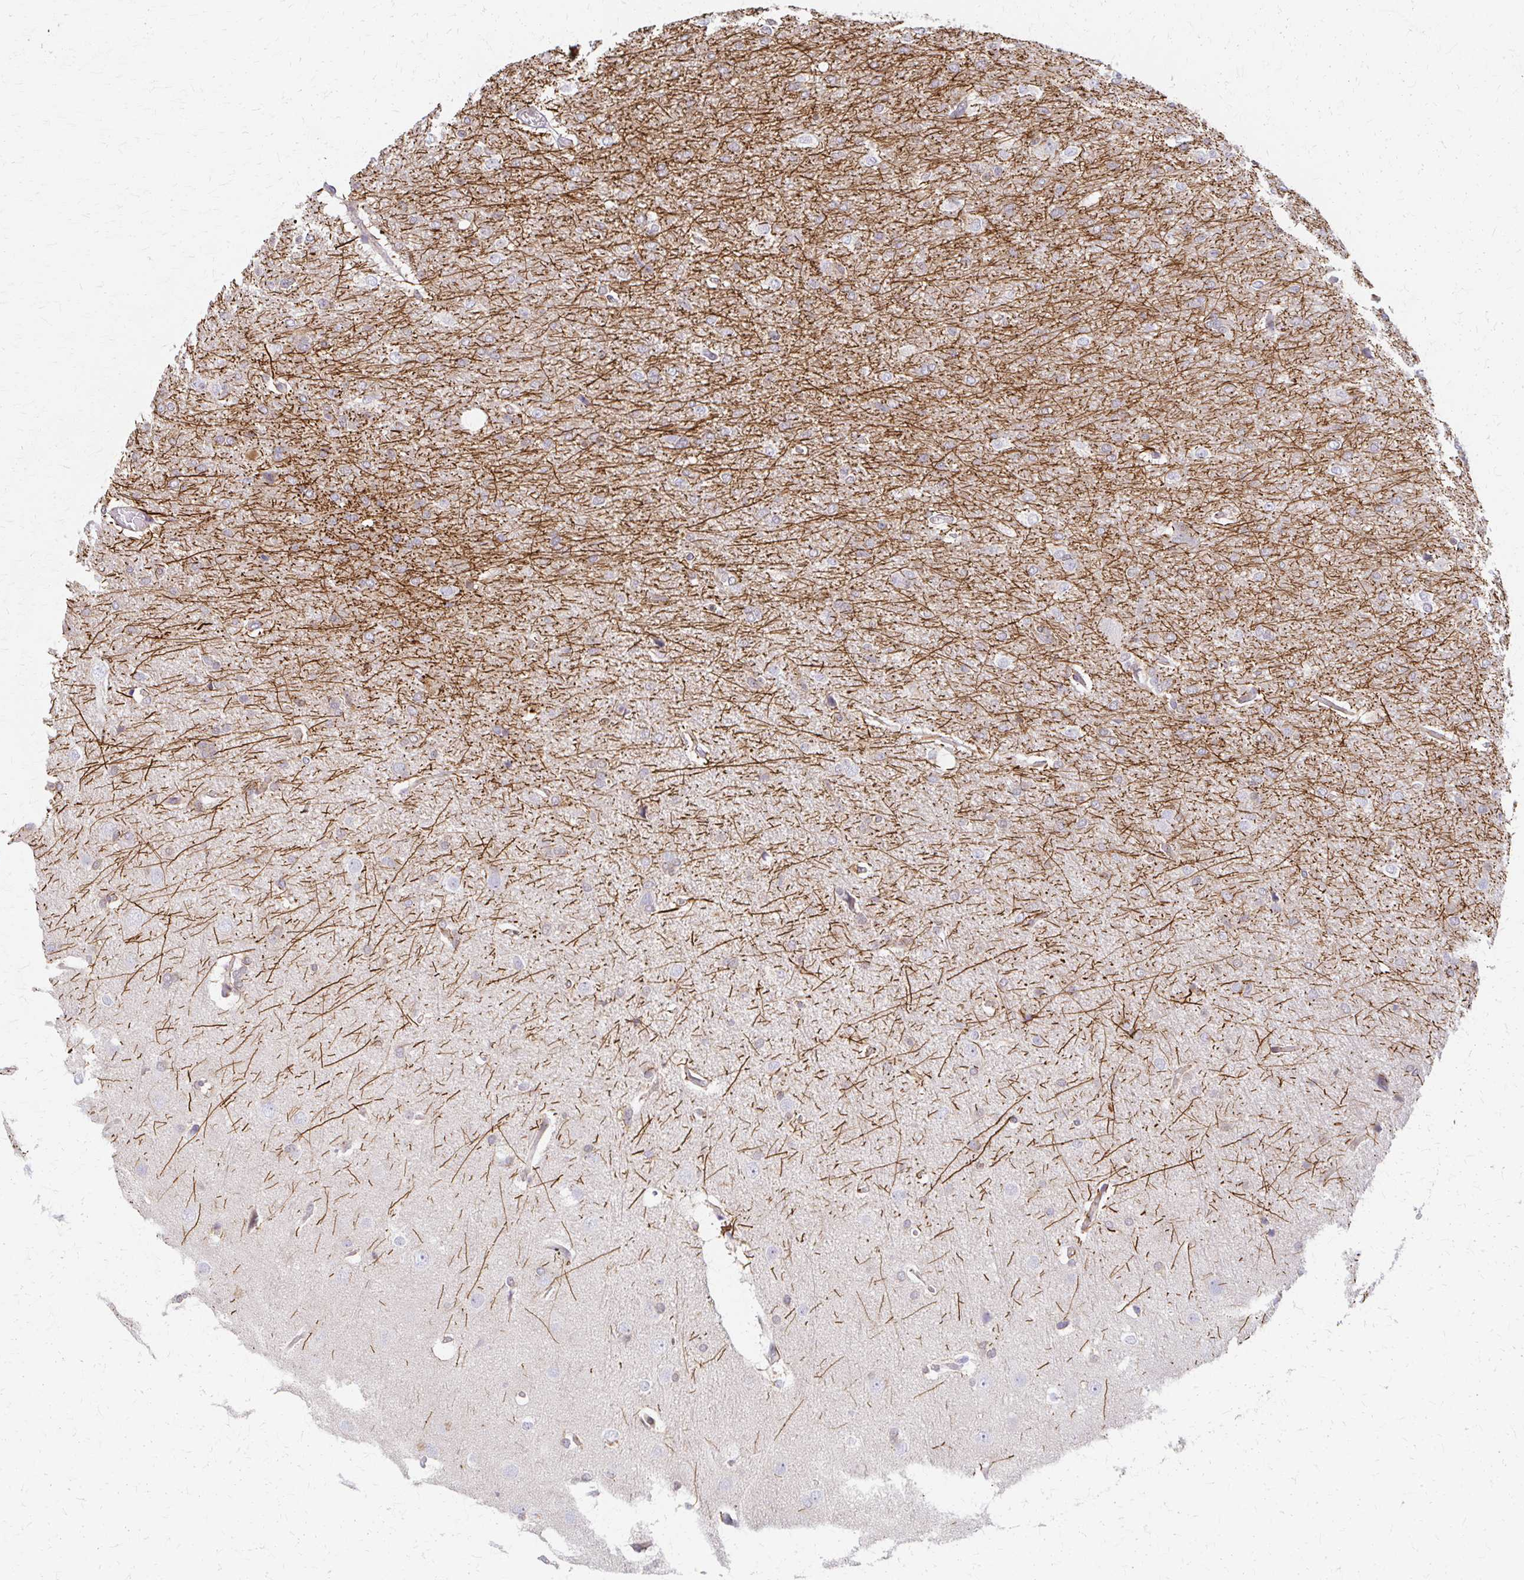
{"staining": {"intensity": "negative", "quantity": "none", "location": "none"}, "tissue": "glioma", "cell_type": "Tumor cells", "image_type": "cancer", "snomed": [{"axis": "morphology", "description": "Glioma, malignant, Low grade"}, {"axis": "topography", "description": "Brain"}], "caption": "High power microscopy photomicrograph of an immunohistochemistry photomicrograph of glioma, revealing no significant staining in tumor cells.", "gene": "ARHGAP35", "patient": {"sex": "male", "age": 26}}